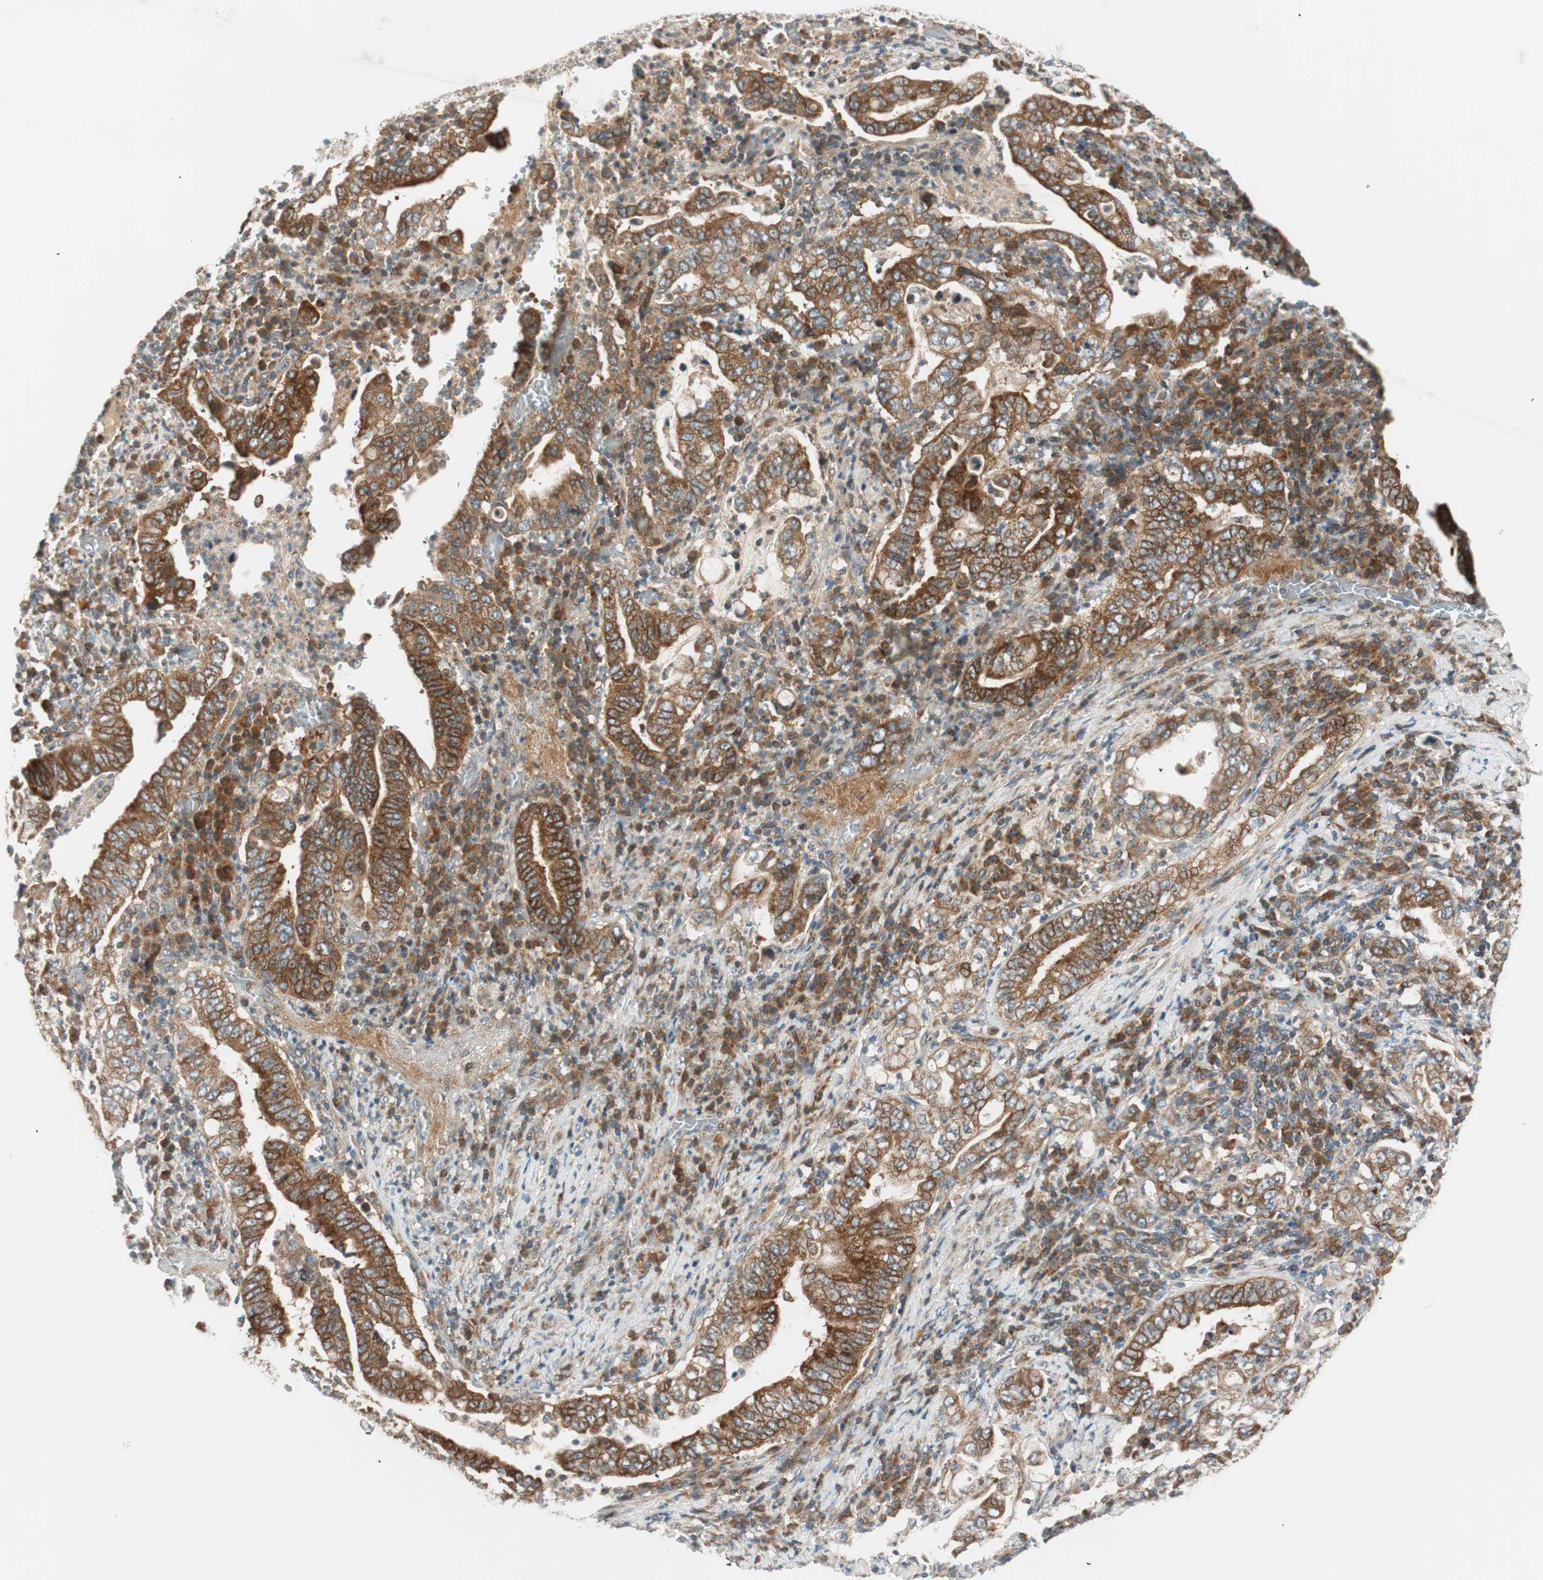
{"staining": {"intensity": "strong", "quantity": ">75%", "location": "cytoplasmic/membranous"}, "tissue": "stomach cancer", "cell_type": "Tumor cells", "image_type": "cancer", "snomed": [{"axis": "morphology", "description": "Normal tissue, NOS"}, {"axis": "morphology", "description": "Adenocarcinoma, NOS"}, {"axis": "topography", "description": "Esophagus"}, {"axis": "topography", "description": "Stomach, upper"}, {"axis": "topography", "description": "Peripheral nerve tissue"}], "caption": "Adenocarcinoma (stomach) was stained to show a protein in brown. There is high levels of strong cytoplasmic/membranous expression in approximately >75% of tumor cells.", "gene": "ABI1", "patient": {"sex": "male", "age": 62}}